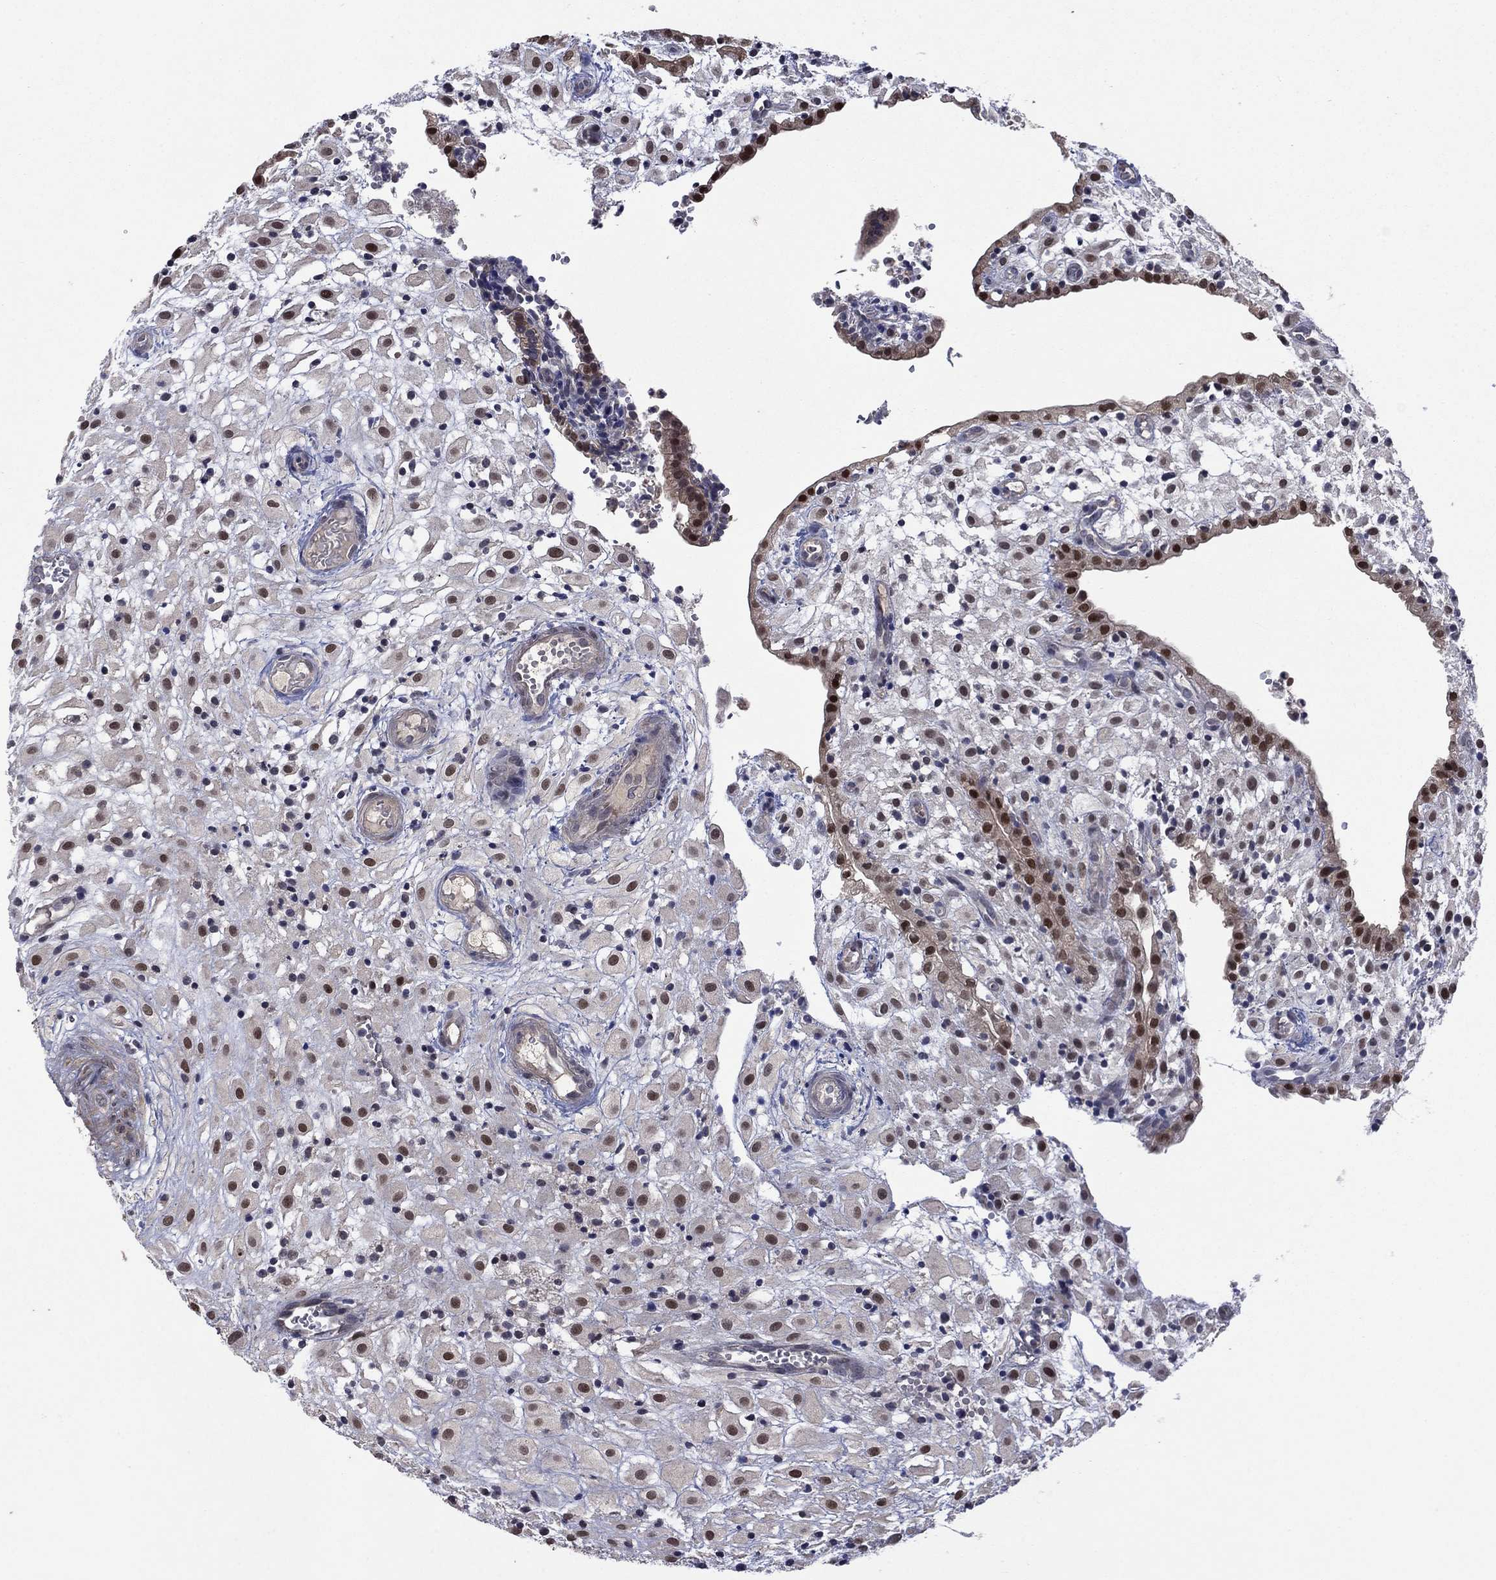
{"staining": {"intensity": "moderate", "quantity": "25%-75%", "location": "nuclear"}, "tissue": "placenta", "cell_type": "Decidual cells", "image_type": "normal", "snomed": [{"axis": "morphology", "description": "Normal tissue, NOS"}, {"axis": "topography", "description": "Placenta"}], "caption": "Protein staining of benign placenta shows moderate nuclear expression in approximately 25%-75% of decidual cells. (DAB IHC, brown staining for protein, blue staining for nuclei).", "gene": "IAH1", "patient": {"sex": "female", "age": 24}}